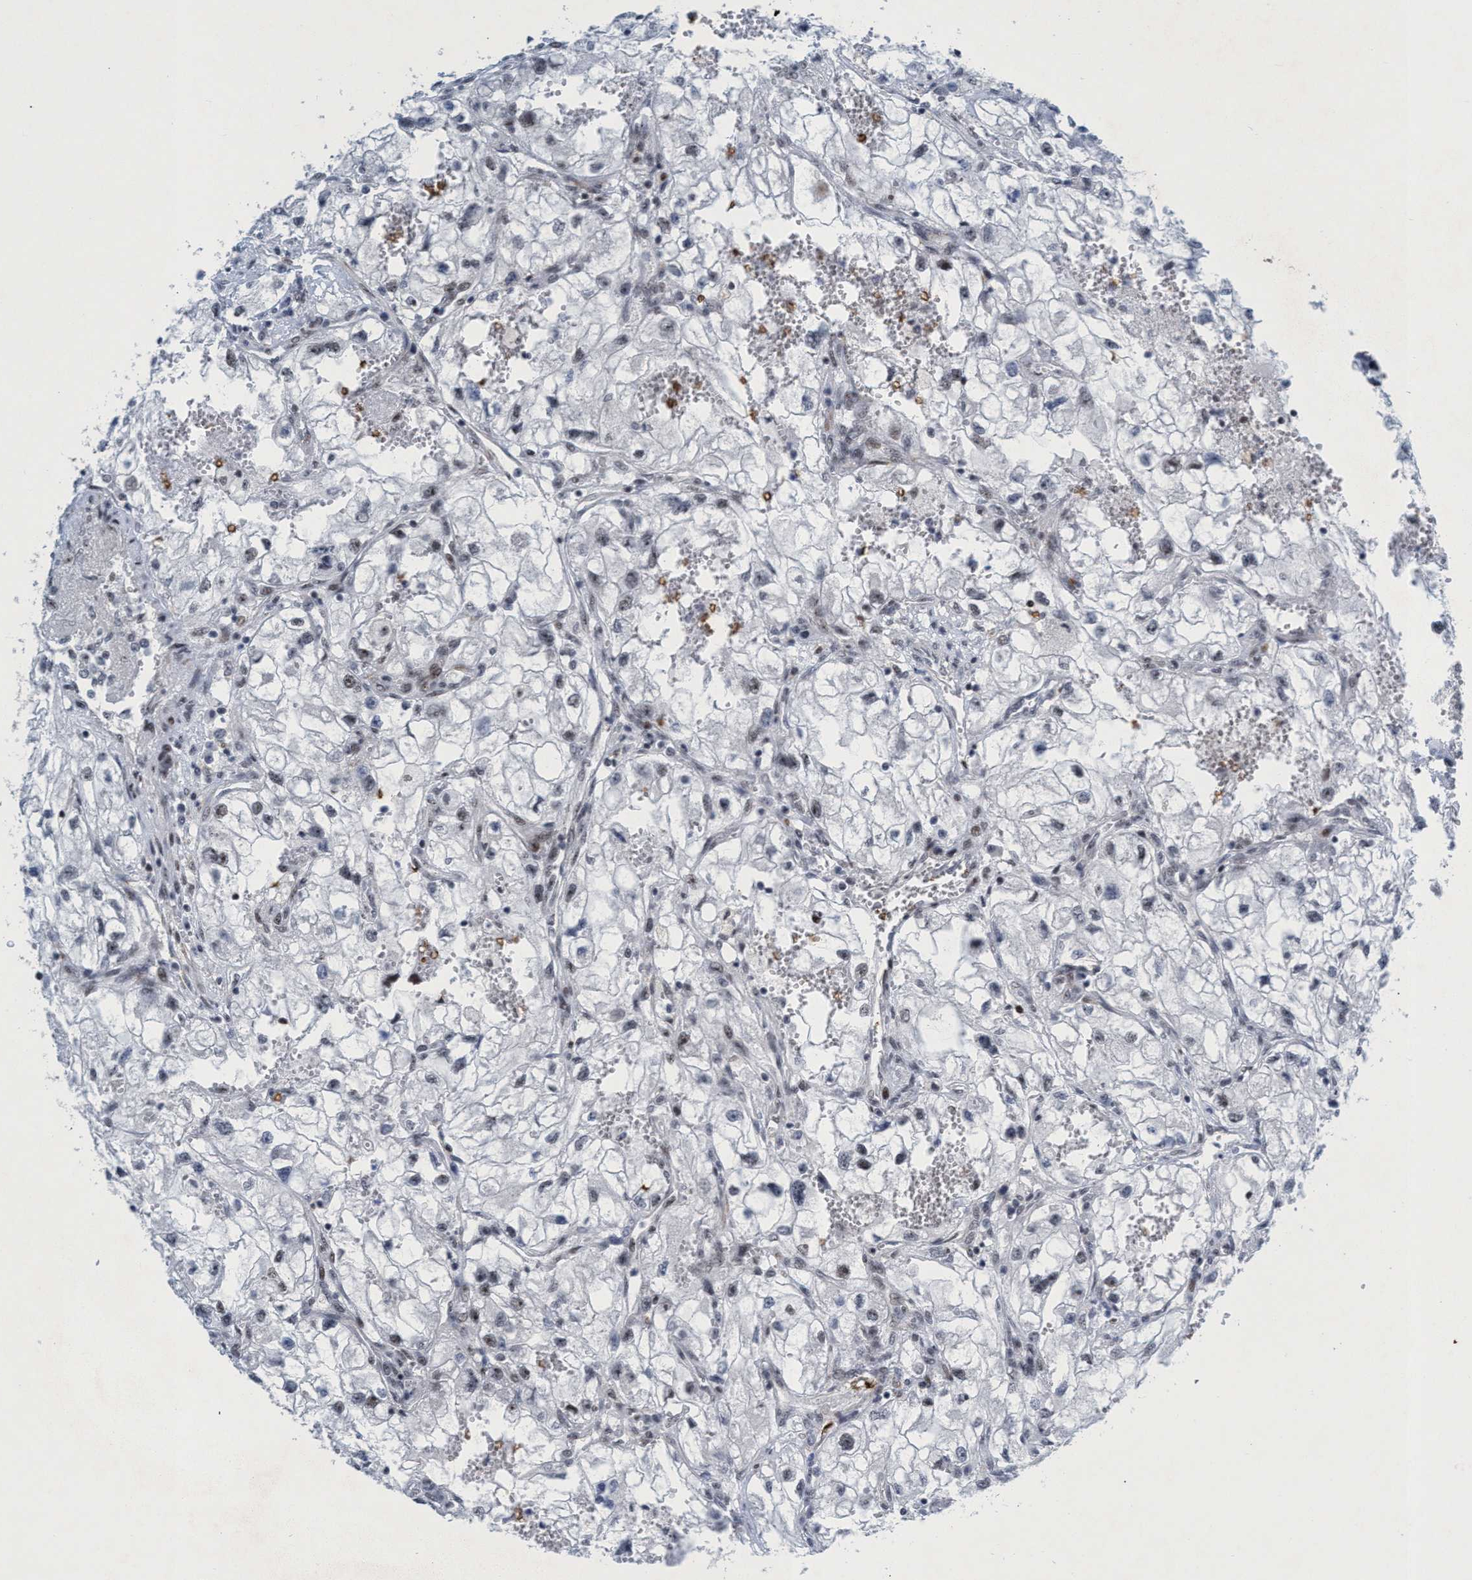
{"staining": {"intensity": "negative", "quantity": "none", "location": "none"}, "tissue": "renal cancer", "cell_type": "Tumor cells", "image_type": "cancer", "snomed": [{"axis": "morphology", "description": "Adenocarcinoma, NOS"}, {"axis": "topography", "description": "Kidney"}], "caption": "The photomicrograph reveals no significant staining in tumor cells of renal adenocarcinoma. (DAB IHC visualized using brightfield microscopy, high magnification).", "gene": "CWC27", "patient": {"sex": "female", "age": 70}}